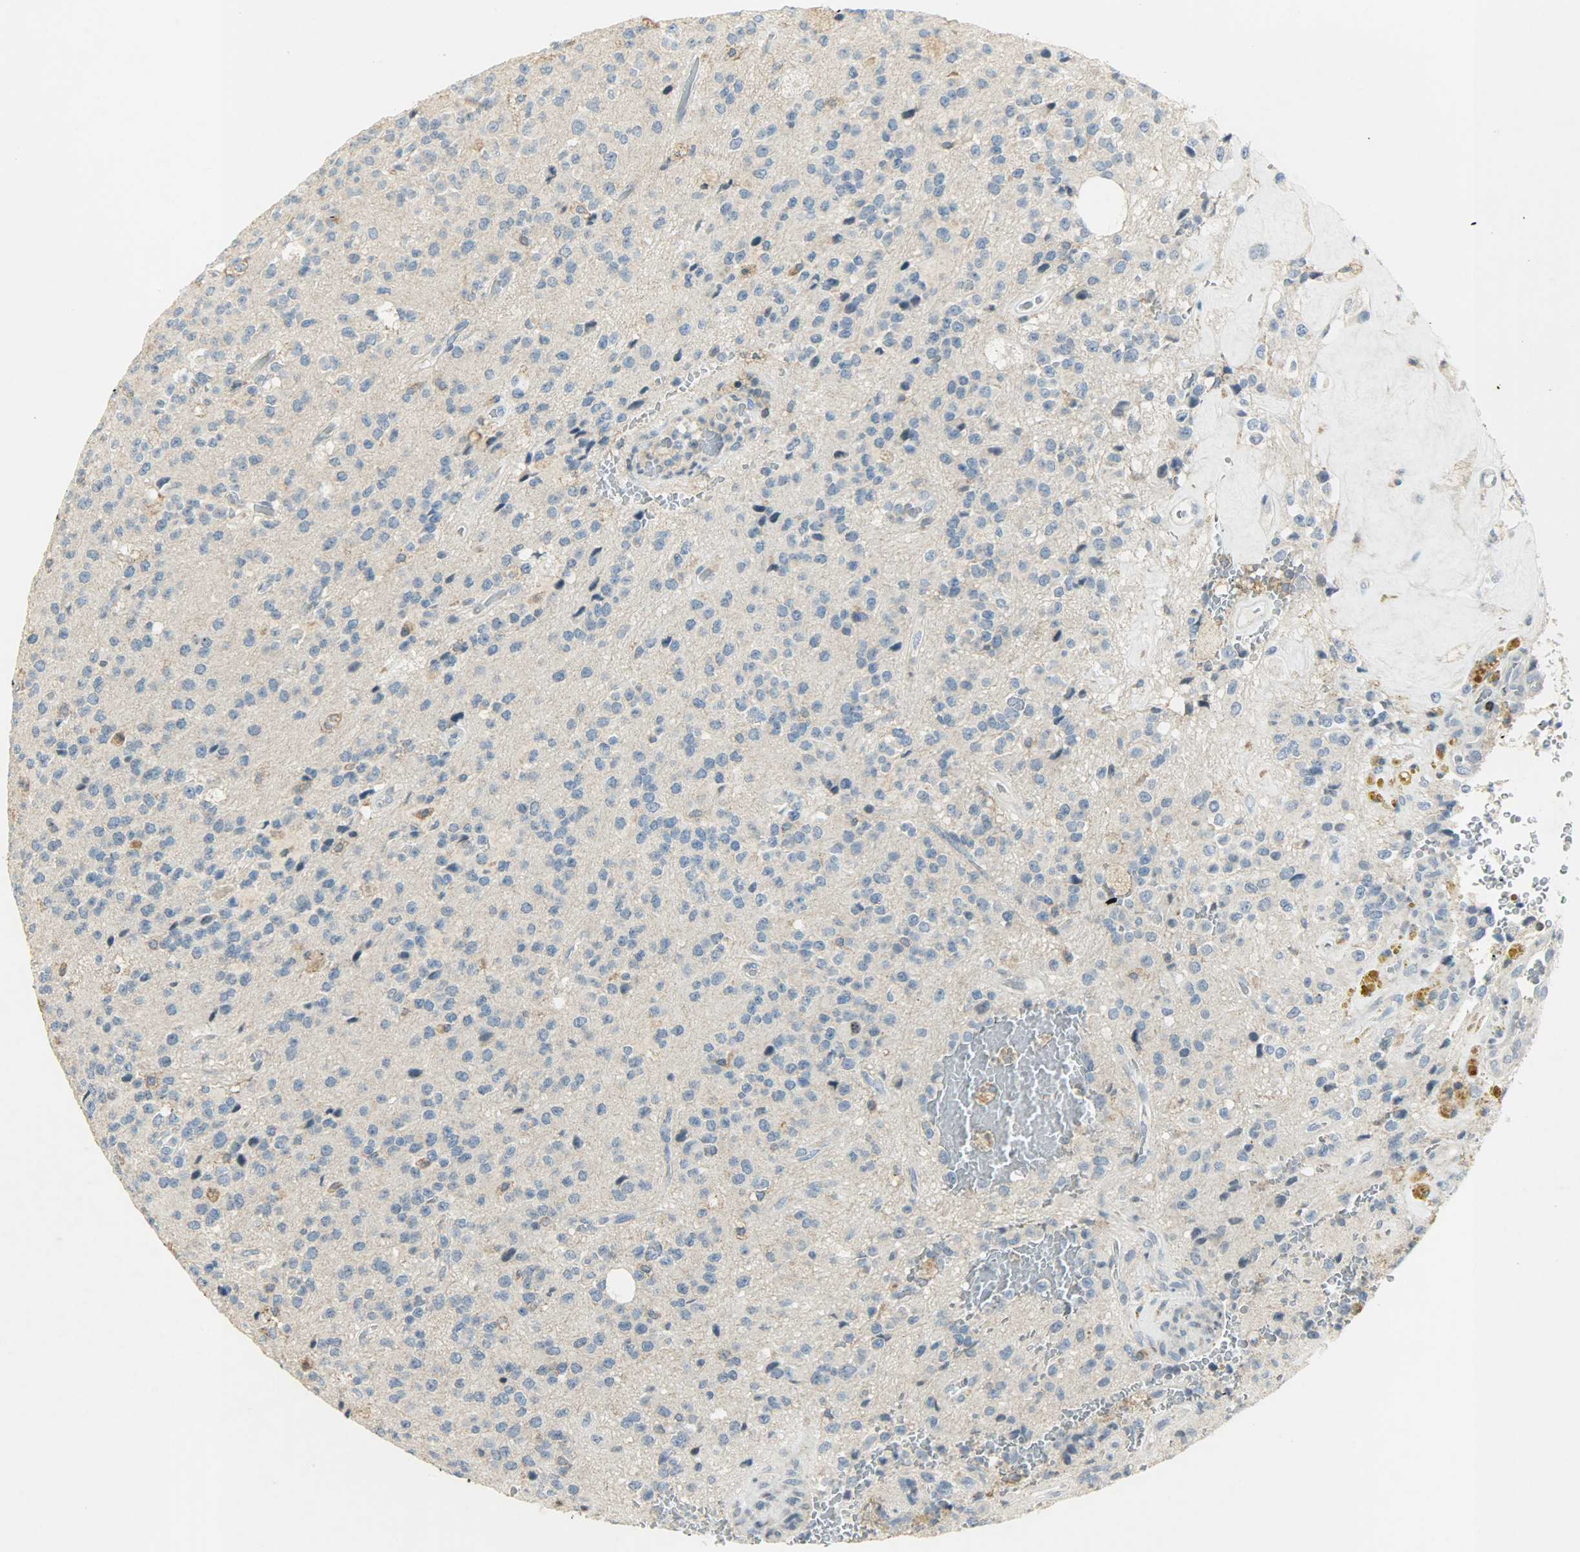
{"staining": {"intensity": "weak", "quantity": "<25%", "location": "cytoplasmic/membranous"}, "tissue": "glioma", "cell_type": "Tumor cells", "image_type": "cancer", "snomed": [{"axis": "morphology", "description": "Glioma, malignant, High grade"}, {"axis": "topography", "description": "pancreas cauda"}], "caption": "DAB (3,3'-diaminobenzidine) immunohistochemical staining of human malignant high-grade glioma displays no significant staining in tumor cells.", "gene": "AURKB", "patient": {"sex": "male", "age": 60}}